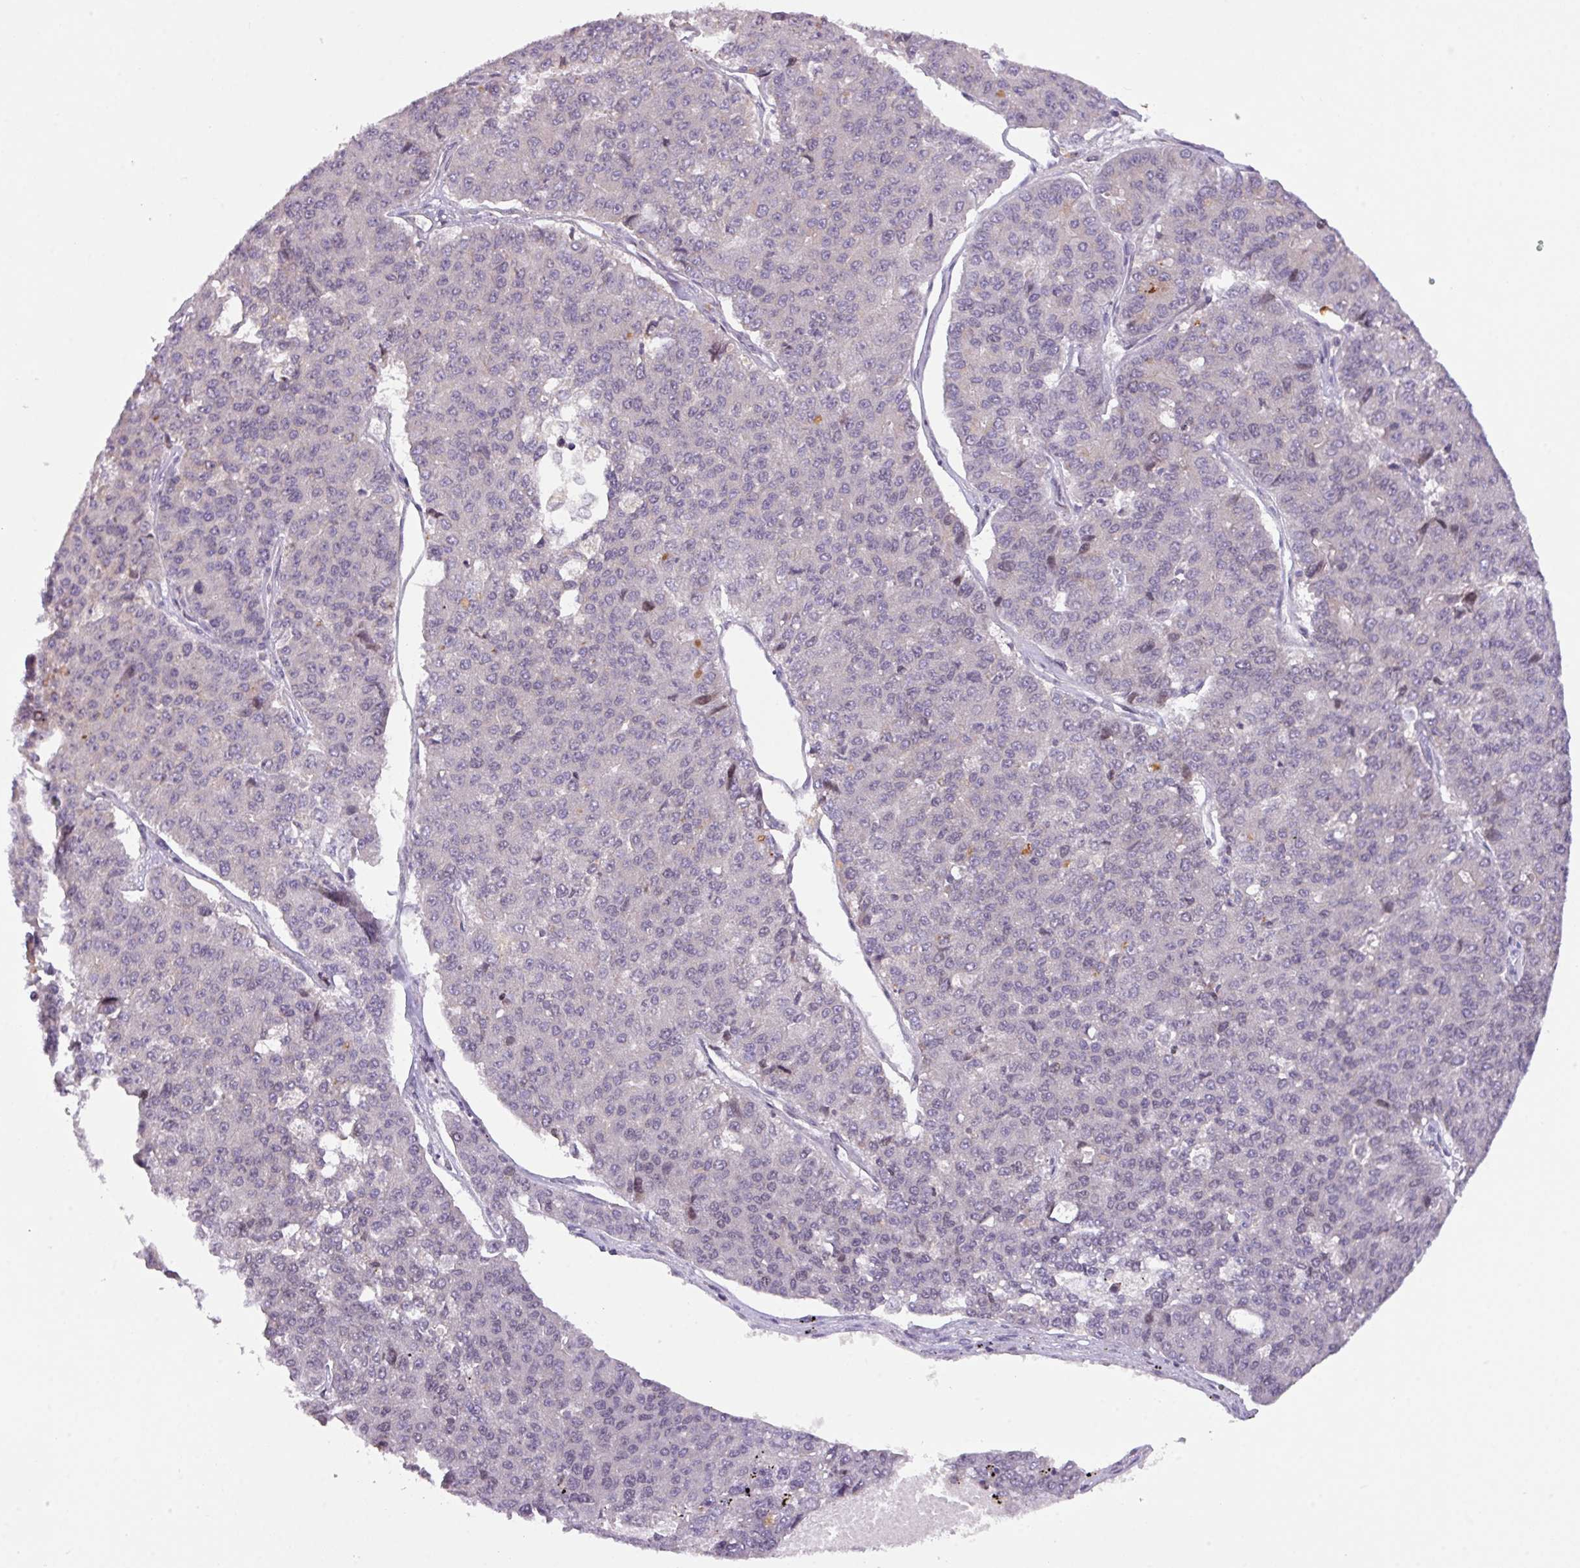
{"staining": {"intensity": "negative", "quantity": "none", "location": "none"}, "tissue": "pancreatic cancer", "cell_type": "Tumor cells", "image_type": "cancer", "snomed": [{"axis": "morphology", "description": "Adenocarcinoma, NOS"}, {"axis": "topography", "description": "Pancreas"}], "caption": "Human pancreatic adenocarcinoma stained for a protein using immunohistochemistry (IHC) reveals no expression in tumor cells.", "gene": "ZNF394", "patient": {"sex": "male", "age": 50}}